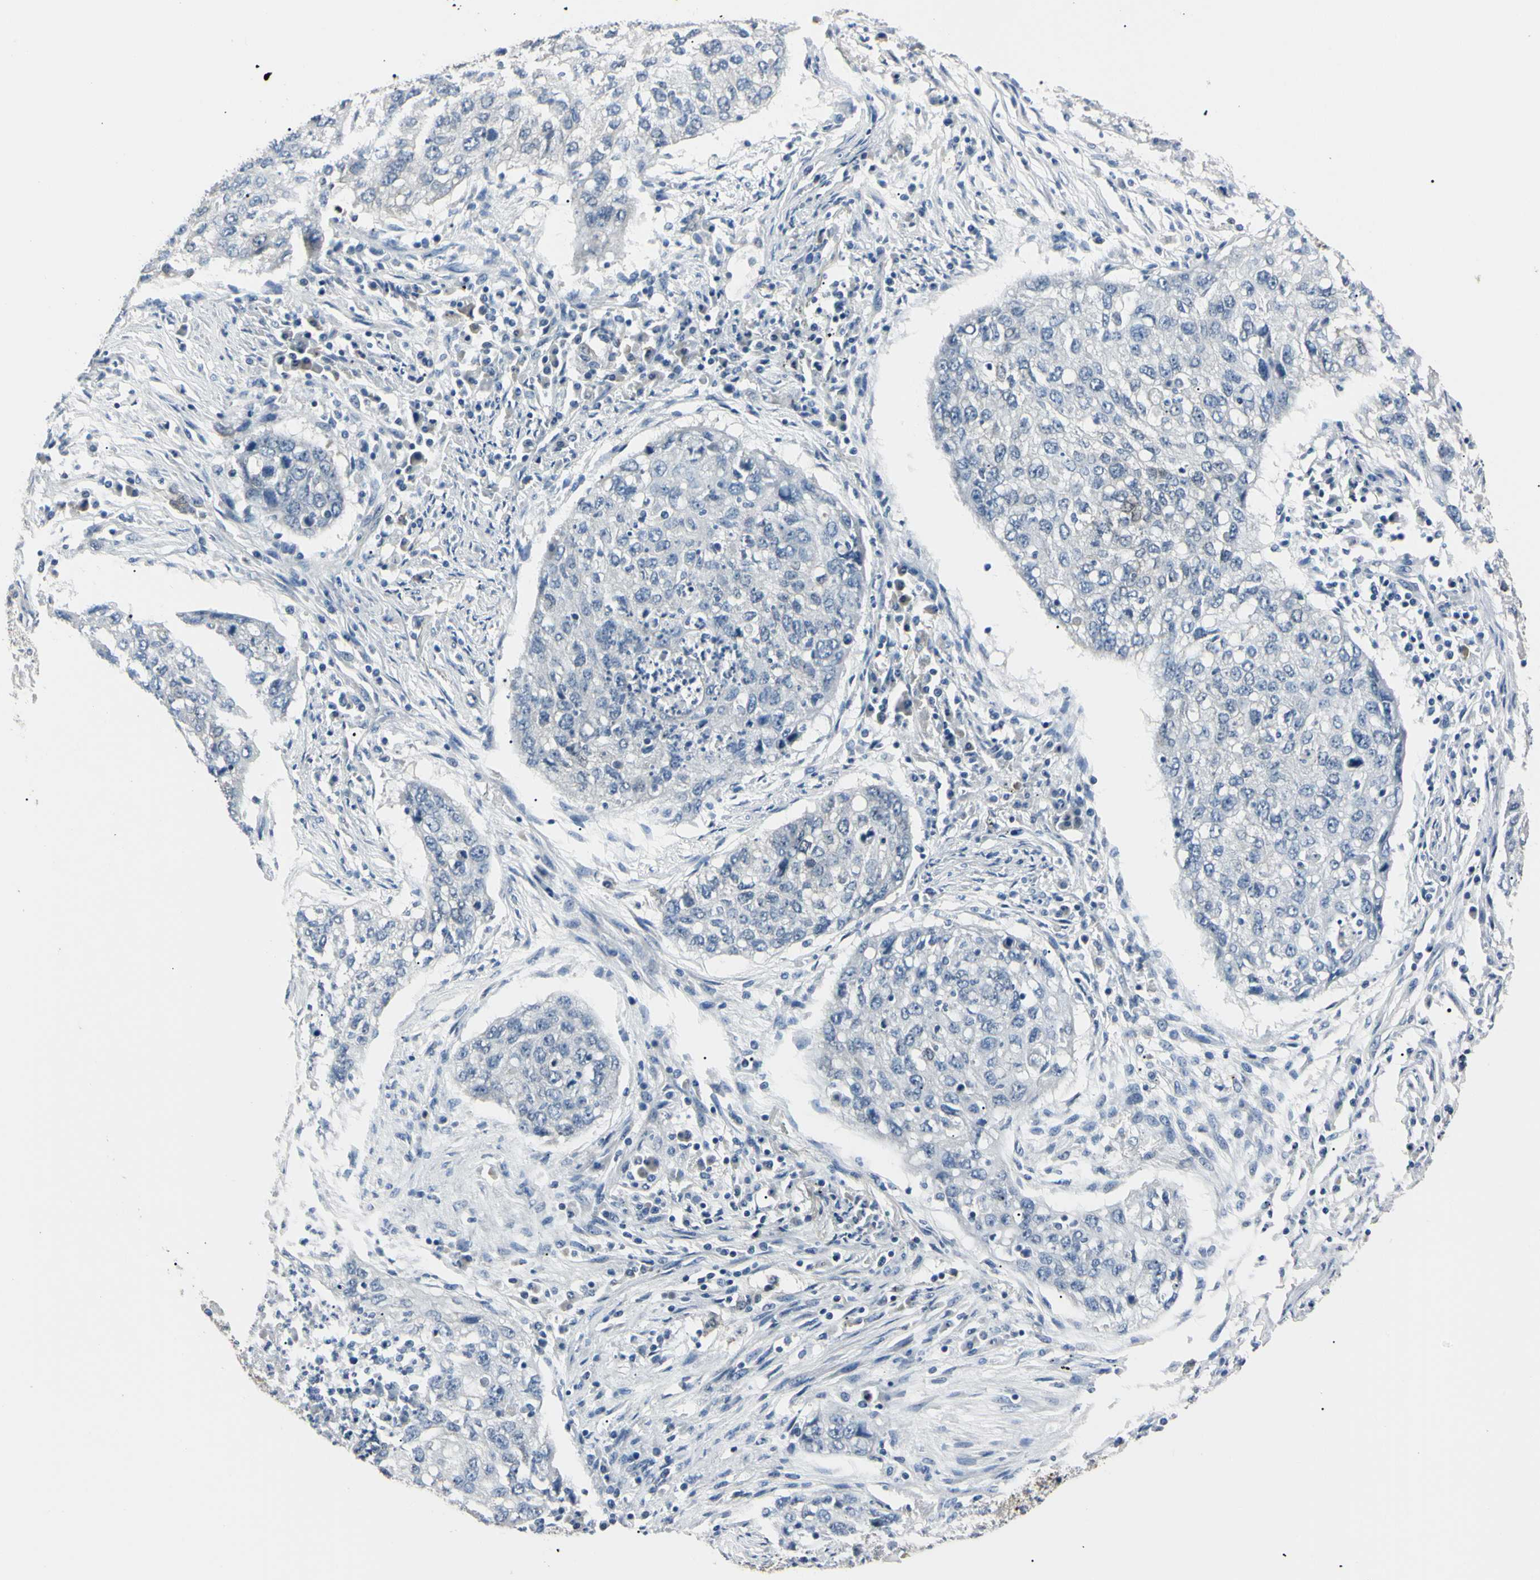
{"staining": {"intensity": "negative", "quantity": "none", "location": "none"}, "tissue": "lung cancer", "cell_type": "Tumor cells", "image_type": "cancer", "snomed": [{"axis": "morphology", "description": "Squamous cell carcinoma, NOS"}, {"axis": "topography", "description": "Lung"}], "caption": "A micrograph of human lung squamous cell carcinoma is negative for staining in tumor cells.", "gene": "AKR1C3", "patient": {"sex": "female", "age": 63}}